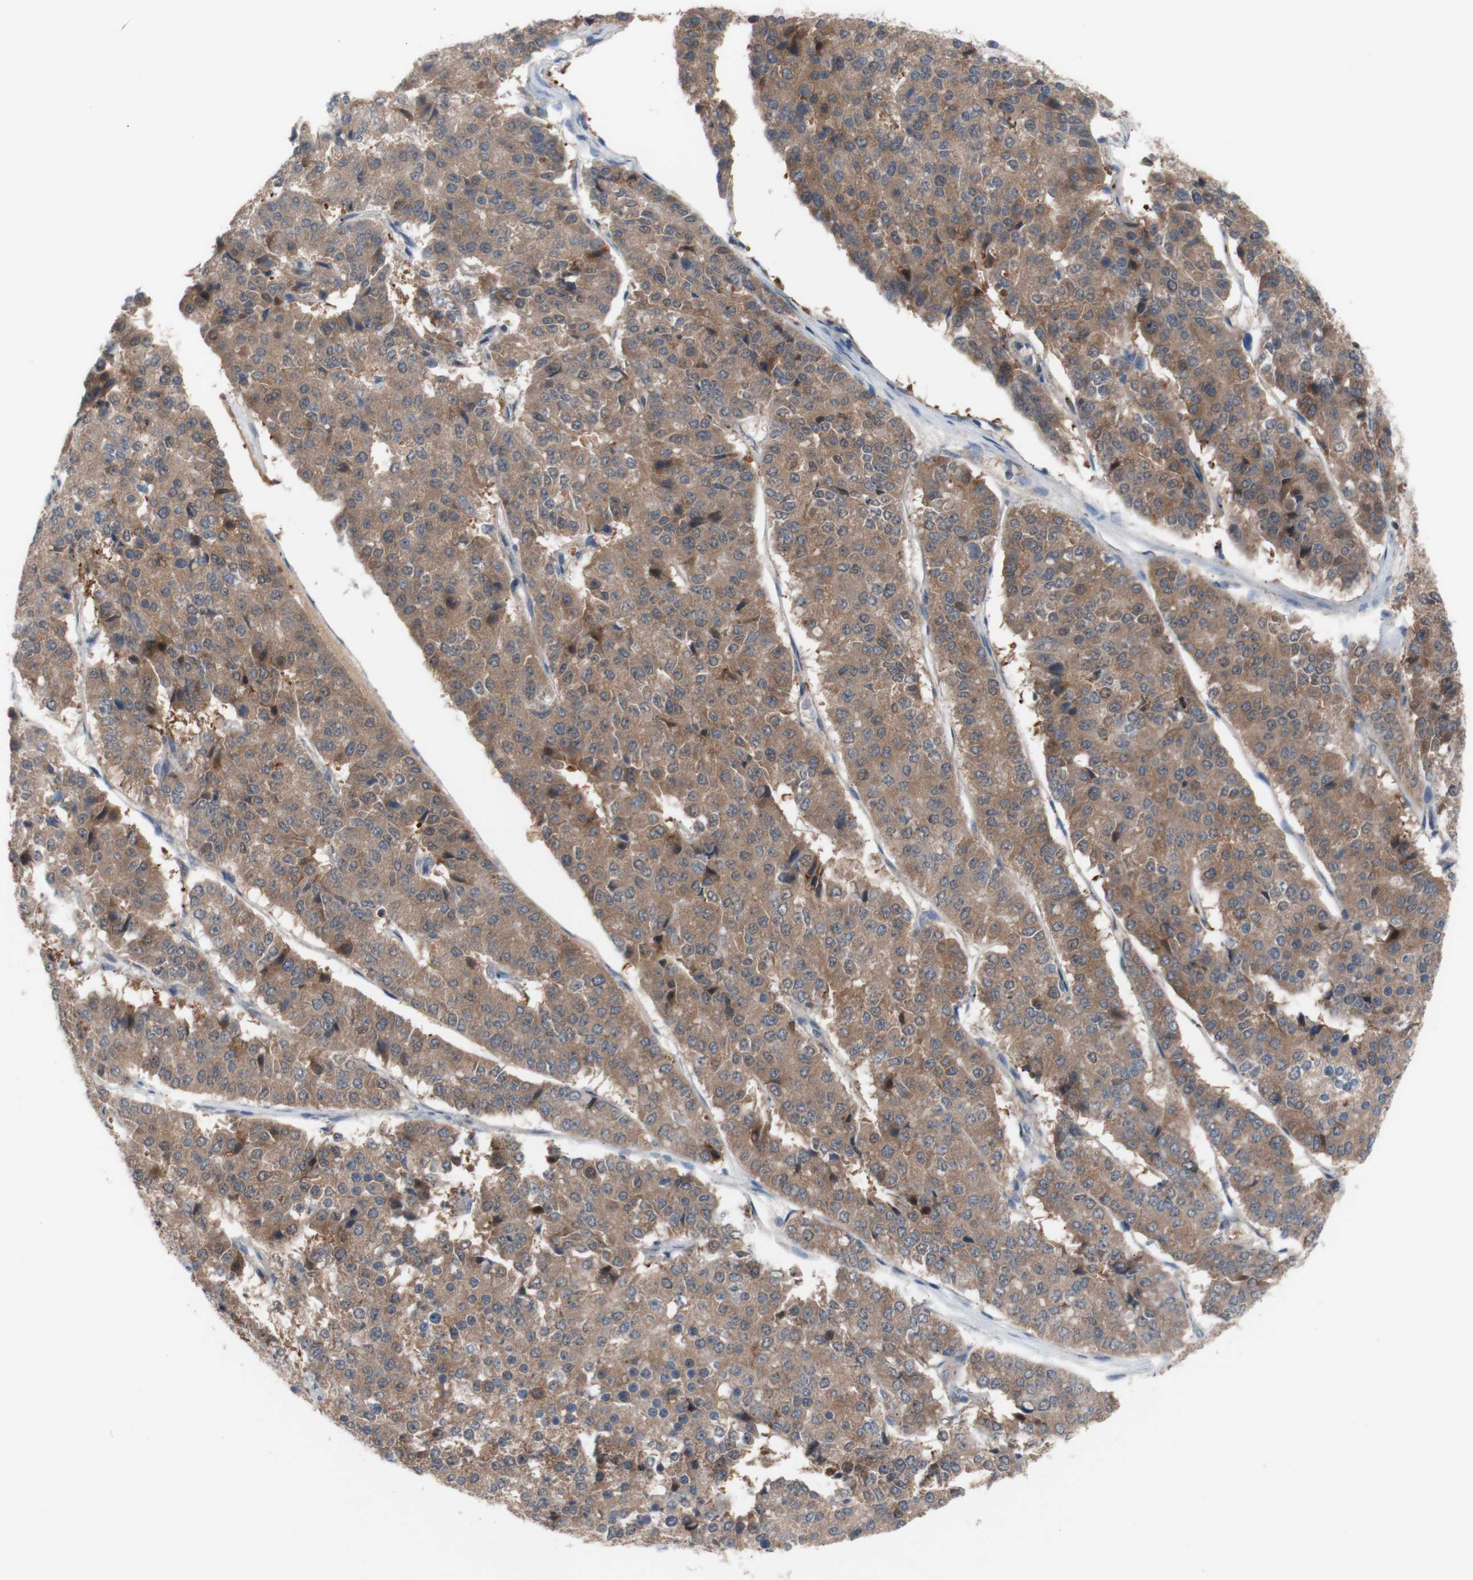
{"staining": {"intensity": "moderate", "quantity": ">75%", "location": "cytoplasmic/membranous"}, "tissue": "pancreatic cancer", "cell_type": "Tumor cells", "image_type": "cancer", "snomed": [{"axis": "morphology", "description": "Adenocarcinoma, NOS"}, {"axis": "topography", "description": "Pancreas"}], "caption": "Human pancreatic cancer stained for a protein (brown) shows moderate cytoplasmic/membranous positive positivity in about >75% of tumor cells.", "gene": "PEX2", "patient": {"sex": "male", "age": 50}}